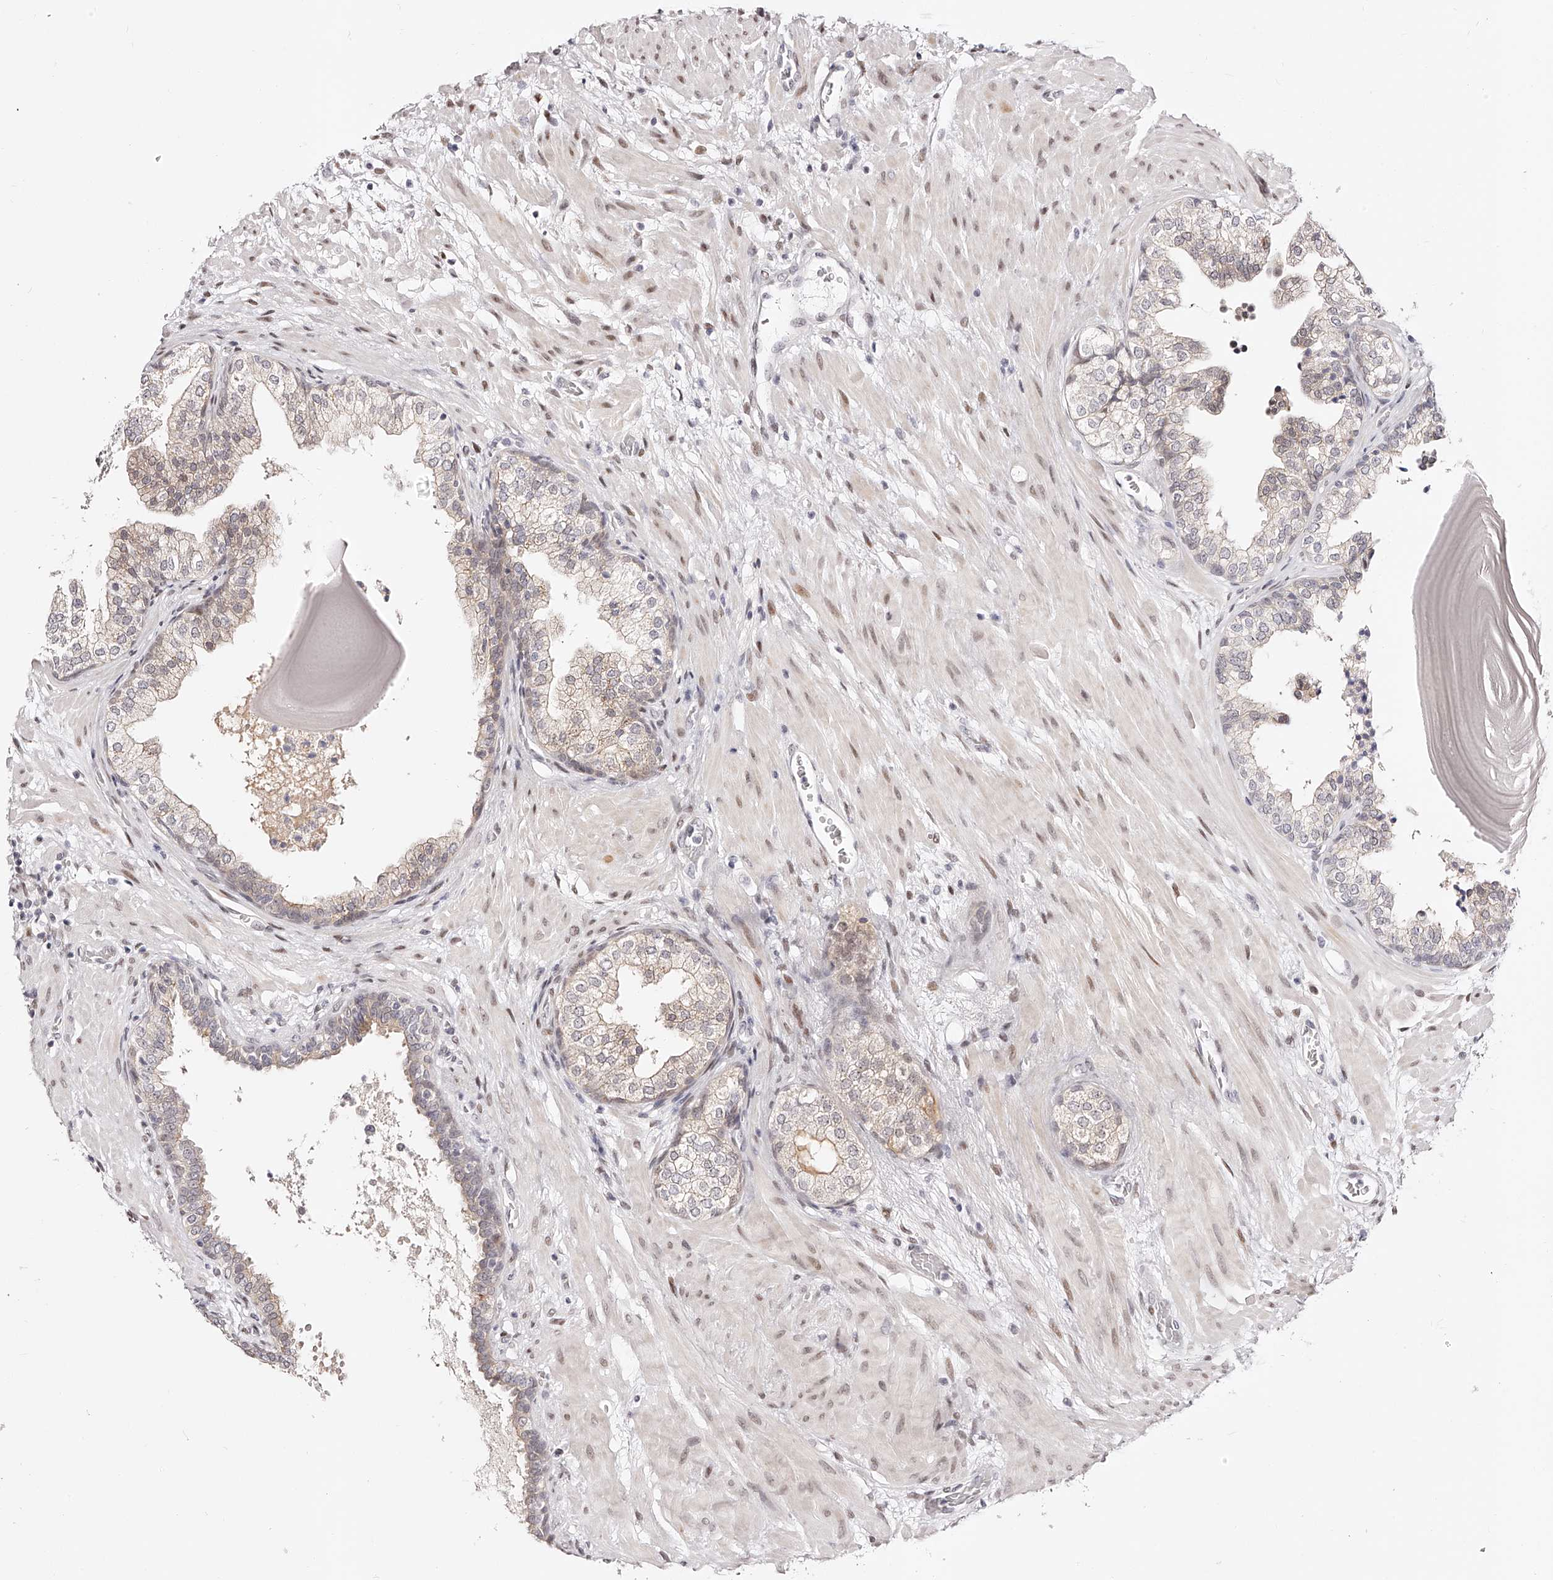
{"staining": {"intensity": "weak", "quantity": "<25%", "location": "cytoplasmic/membranous,nuclear"}, "tissue": "prostate", "cell_type": "Glandular cells", "image_type": "normal", "snomed": [{"axis": "morphology", "description": "Normal tissue, NOS"}, {"axis": "topography", "description": "Prostate"}], "caption": "IHC histopathology image of benign prostate stained for a protein (brown), which shows no staining in glandular cells.", "gene": "USF3", "patient": {"sex": "male", "age": 48}}